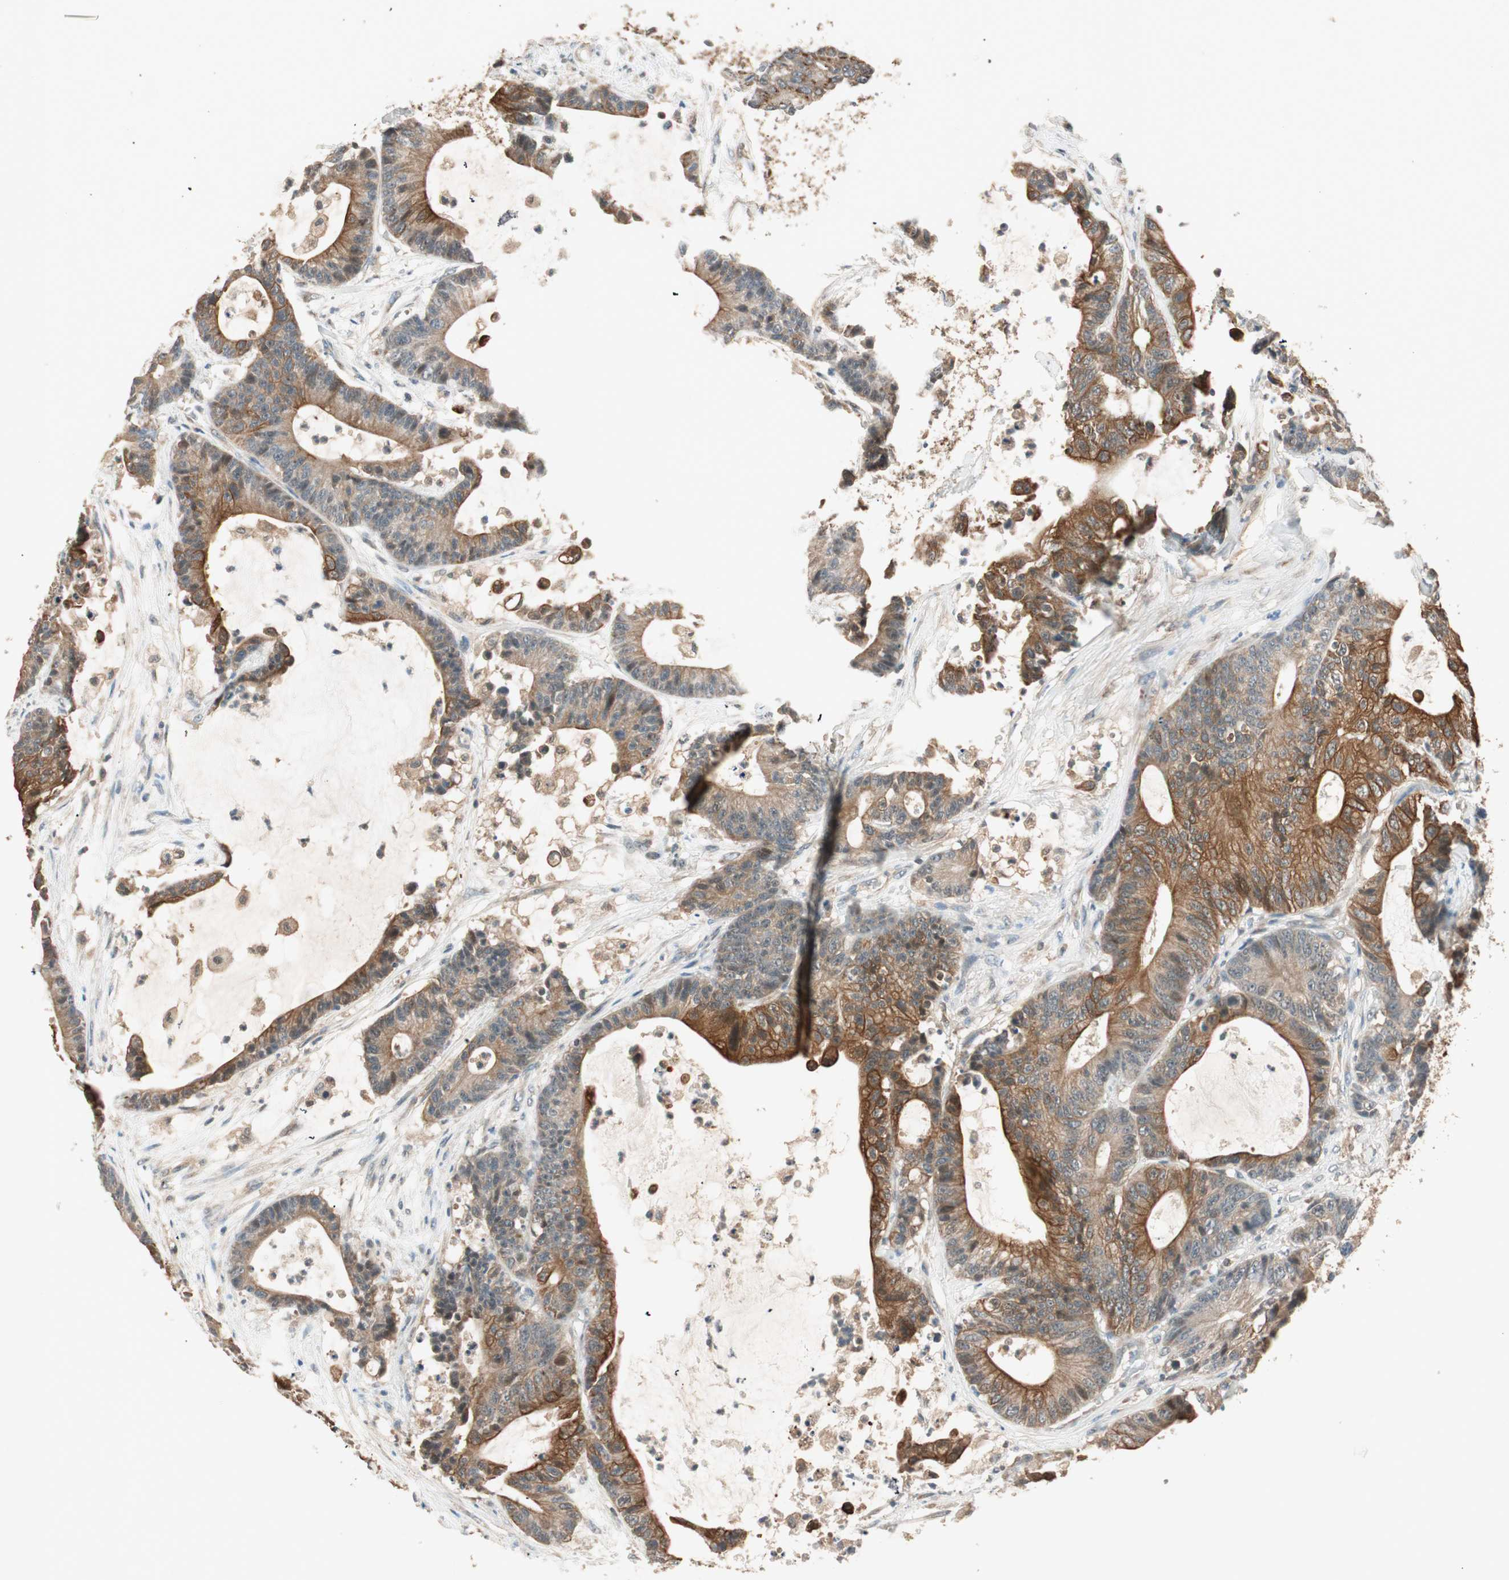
{"staining": {"intensity": "strong", "quantity": "25%-75%", "location": "cytoplasmic/membranous"}, "tissue": "colorectal cancer", "cell_type": "Tumor cells", "image_type": "cancer", "snomed": [{"axis": "morphology", "description": "Adenocarcinoma, NOS"}, {"axis": "topography", "description": "Colon"}], "caption": "Protein staining by immunohistochemistry demonstrates strong cytoplasmic/membranous expression in approximately 25%-75% of tumor cells in colorectal cancer.", "gene": "TRIM21", "patient": {"sex": "female", "age": 84}}